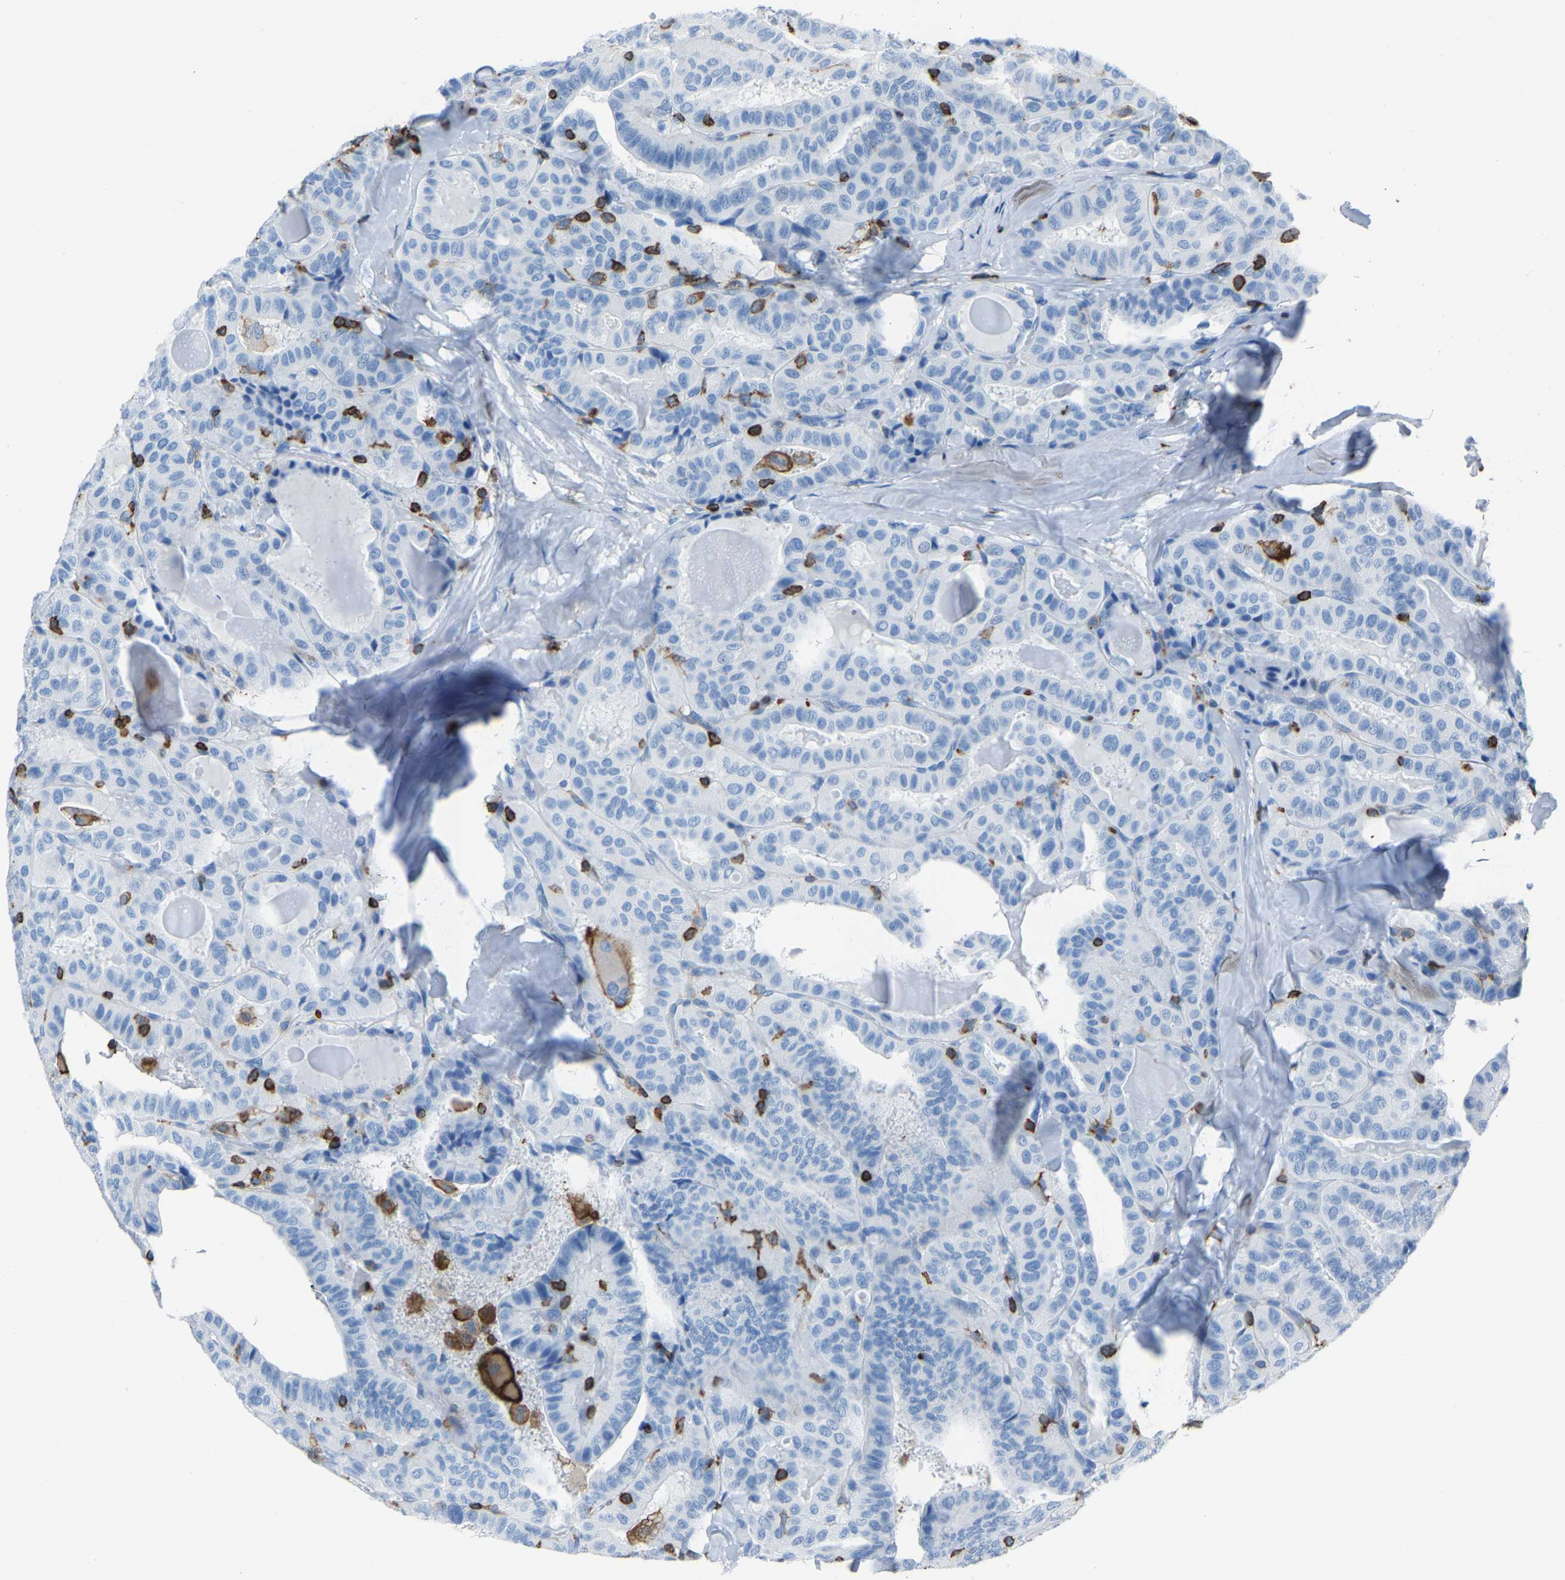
{"staining": {"intensity": "negative", "quantity": "none", "location": "none"}, "tissue": "thyroid cancer", "cell_type": "Tumor cells", "image_type": "cancer", "snomed": [{"axis": "morphology", "description": "Papillary adenocarcinoma, NOS"}, {"axis": "topography", "description": "Thyroid gland"}], "caption": "Tumor cells are negative for brown protein staining in papillary adenocarcinoma (thyroid).", "gene": "LSP1", "patient": {"sex": "male", "age": 77}}